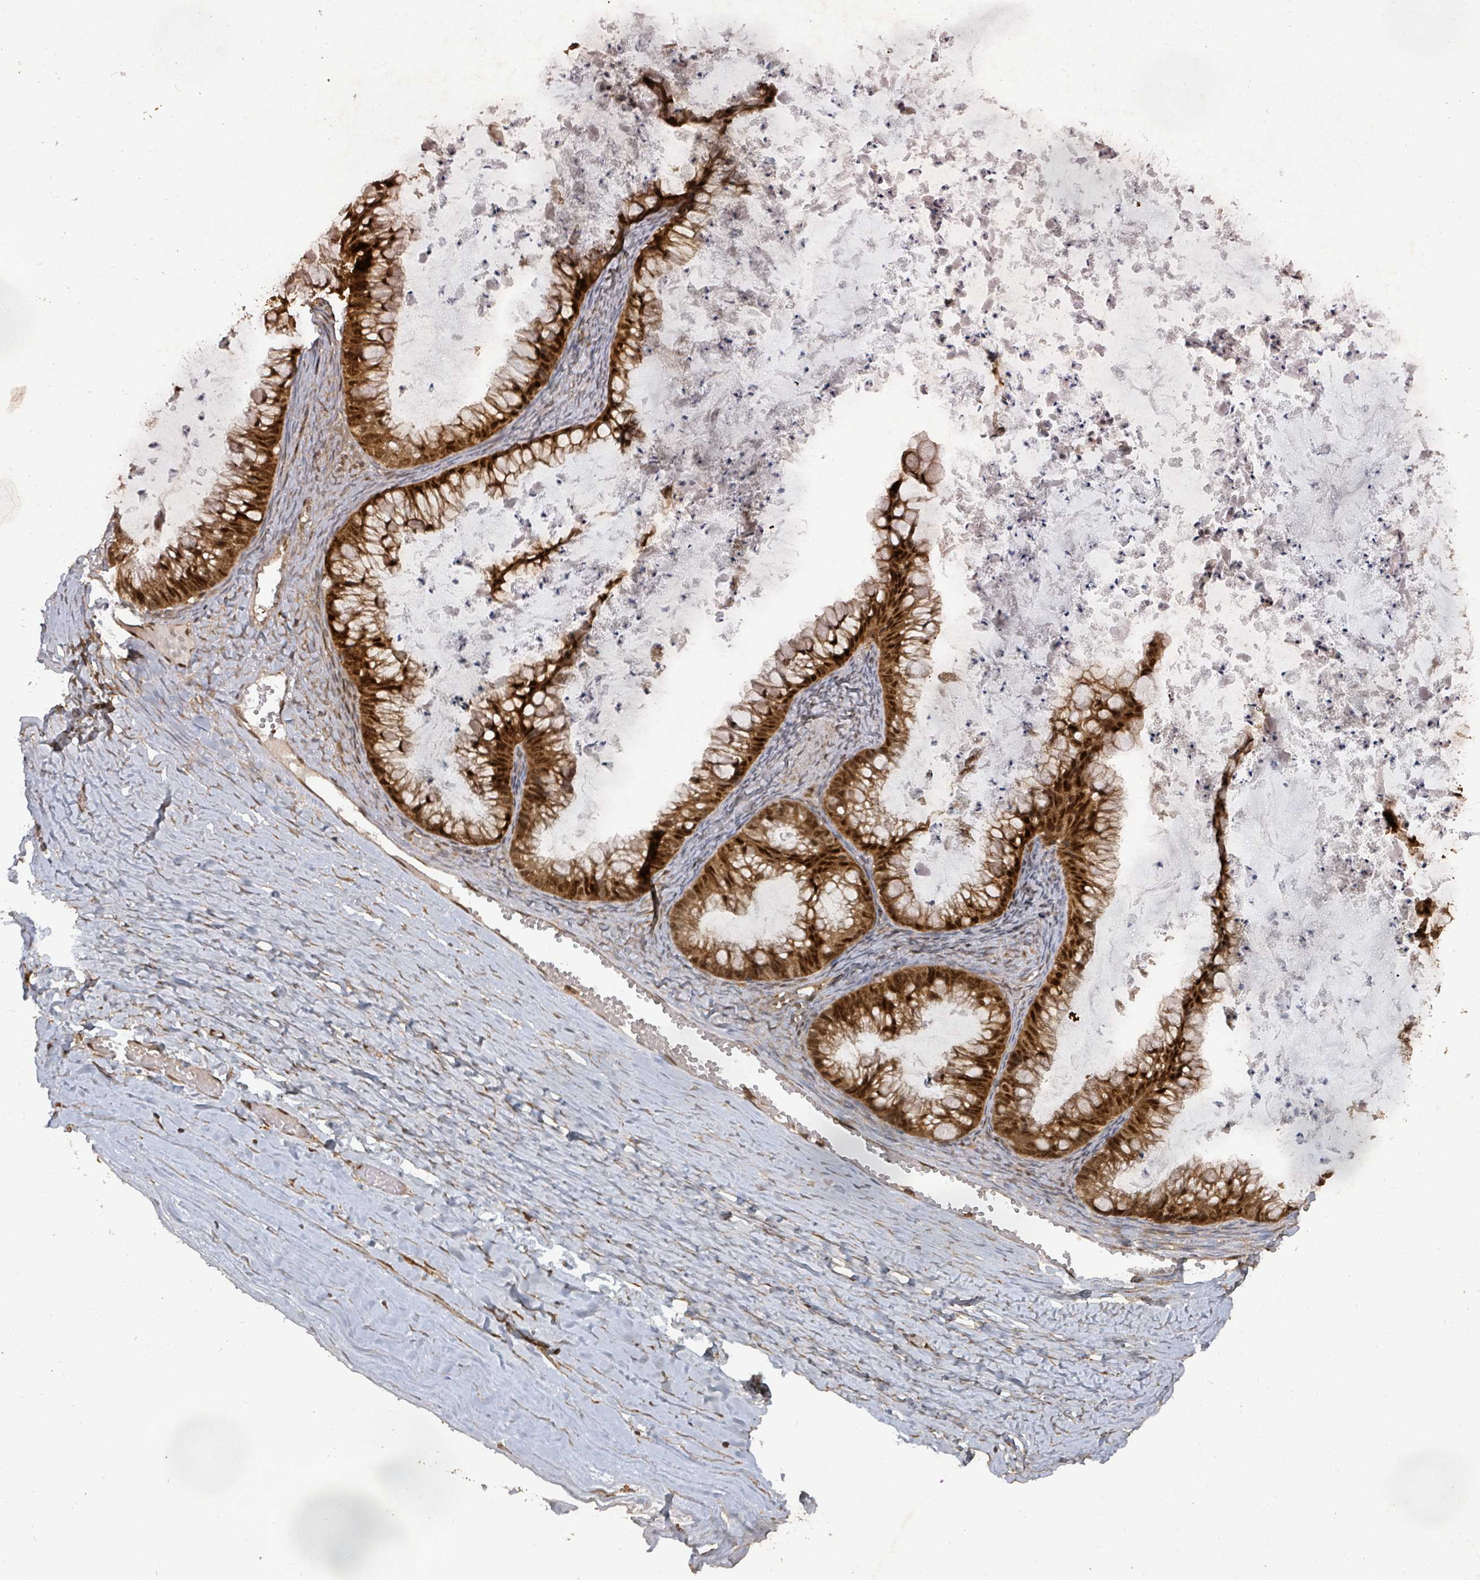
{"staining": {"intensity": "strong", "quantity": ">75%", "location": "cytoplasmic/membranous,nuclear"}, "tissue": "ovarian cancer", "cell_type": "Tumor cells", "image_type": "cancer", "snomed": [{"axis": "morphology", "description": "Cystadenocarcinoma, mucinous, NOS"}, {"axis": "topography", "description": "Ovary"}], "caption": "Tumor cells demonstrate high levels of strong cytoplasmic/membranous and nuclear staining in about >75% of cells in ovarian cancer (mucinous cystadenocarcinoma).", "gene": "KDM4E", "patient": {"sex": "female", "age": 35}}